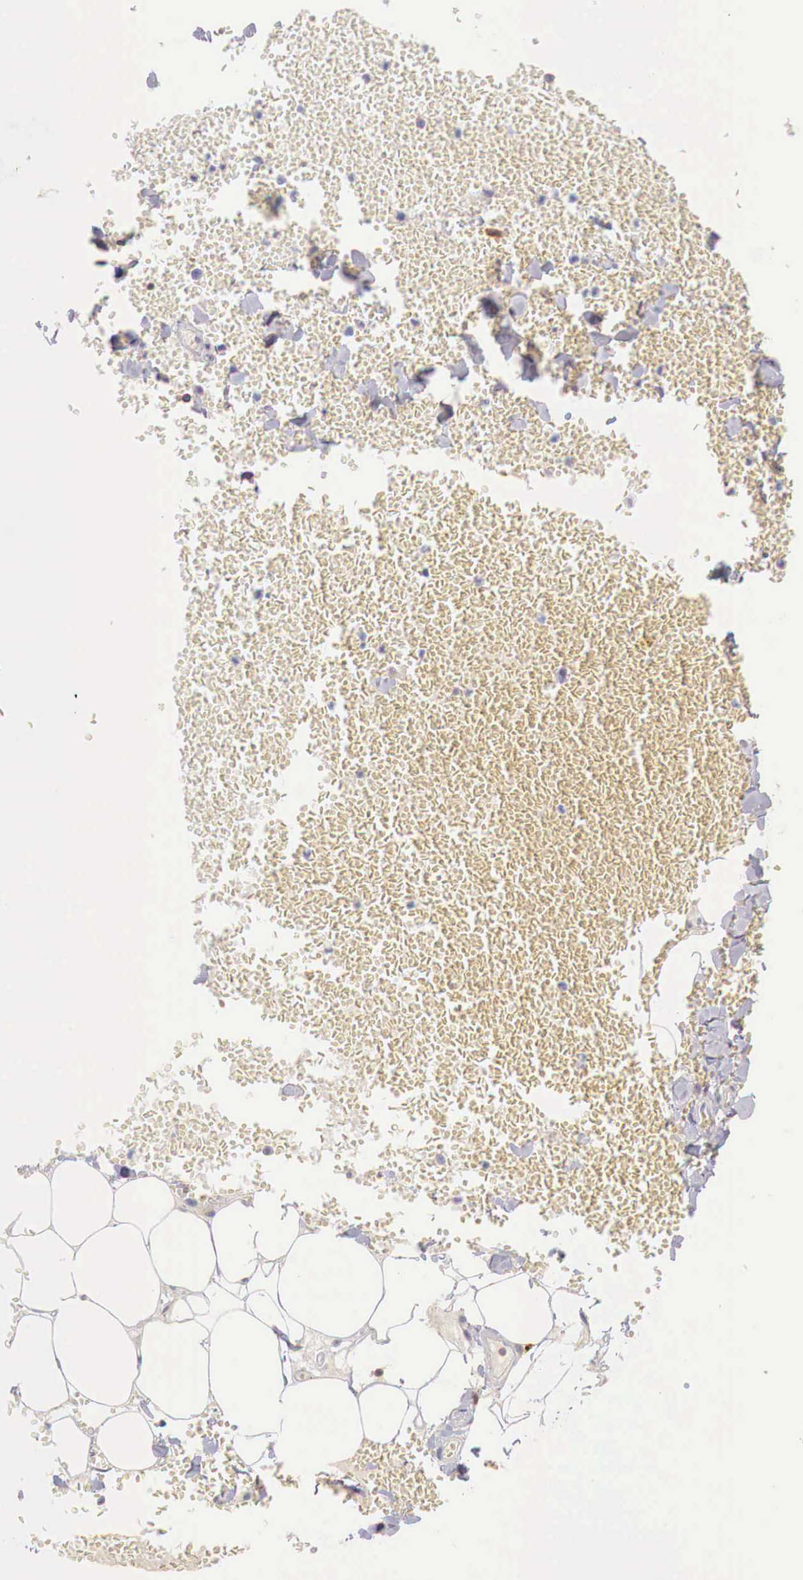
{"staining": {"intensity": "weak", "quantity": "<25%", "location": "cytoplasmic/membranous"}, "tissue": "adipose tissue", "cell_type": "Adipocytes", "image_type": "normal", "snomed": [{"axis": "morphology", "description": "Normal tissue, NOS"}, {"axis": "morphology", "description": "Inflammation, NOS"}, {"axis": "topography", "description": "Lymph node"}, {"axis": "topography", "description": "Peripheral nerve tissue"}], "caption": "IHC histopathology image of benign adipose tissue: adipose tissue stained with DAB (3,3'-diaminobenzidine) demonstrates no significant protein expression in adipocytes.", "gene": "XPNPEP2", "patient": {"sex": "male", "age": 52}}